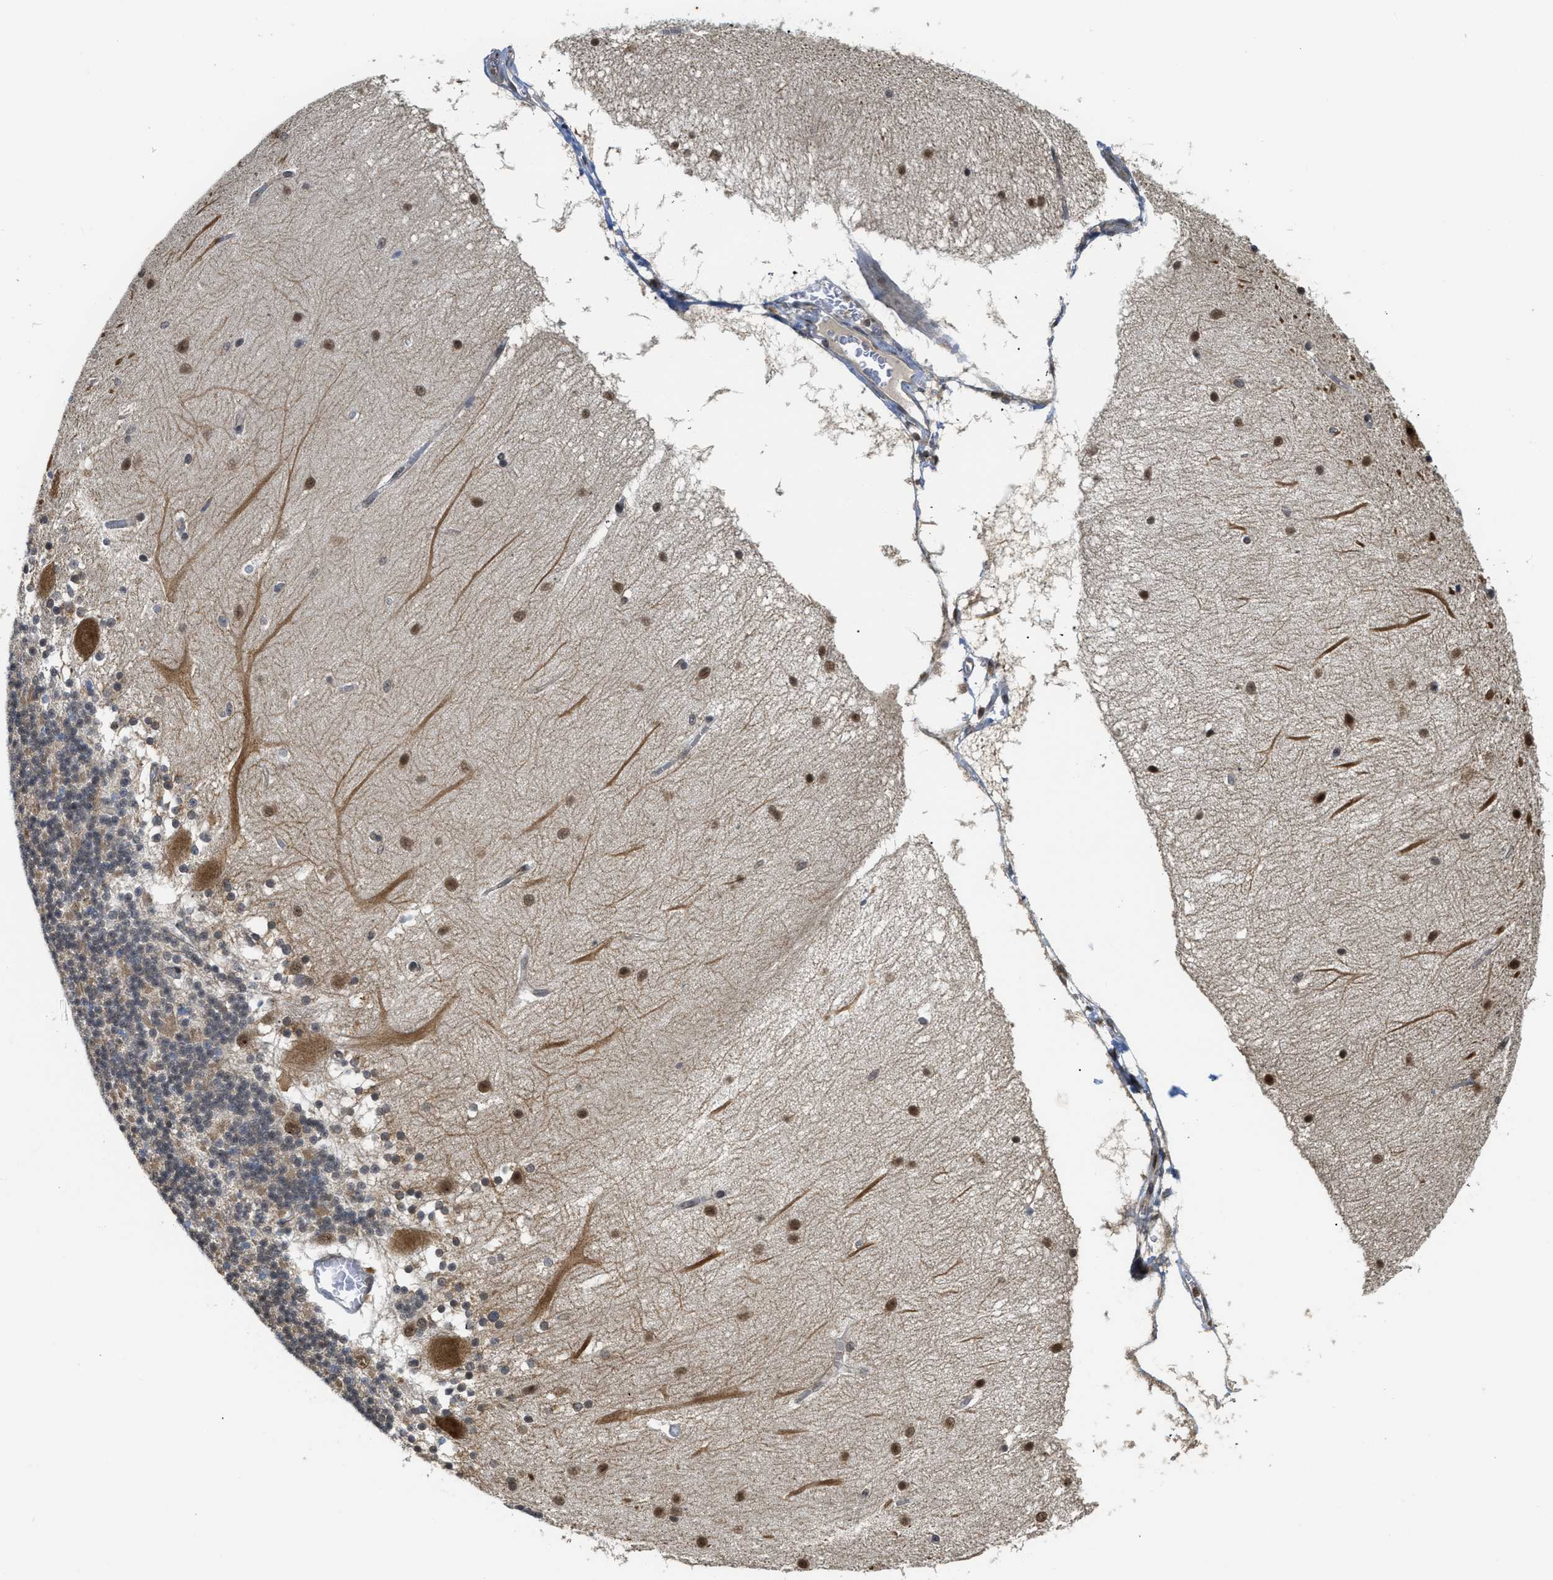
{"staining": {"intensity": "moderate", "quantity": "25%-75%", "location": "cytoplasmic/membranous"}, "tissue": "cerebellum", "cell_type": "Cells in granular layer", "image_type": "normal", "snomed": [{"axis": "morphology", "description": "Normal tissue, NOS"}, {"axis": "topography", "description": "Cerebellum"}], "caption": "Cells in granular layer display medium levels of moderate cytoplasmic/membranous expression in about 25%-75% of cells in normal cerebellum.", "gene": "TACC1", "patient": {"sex": "female", "age": 54}}